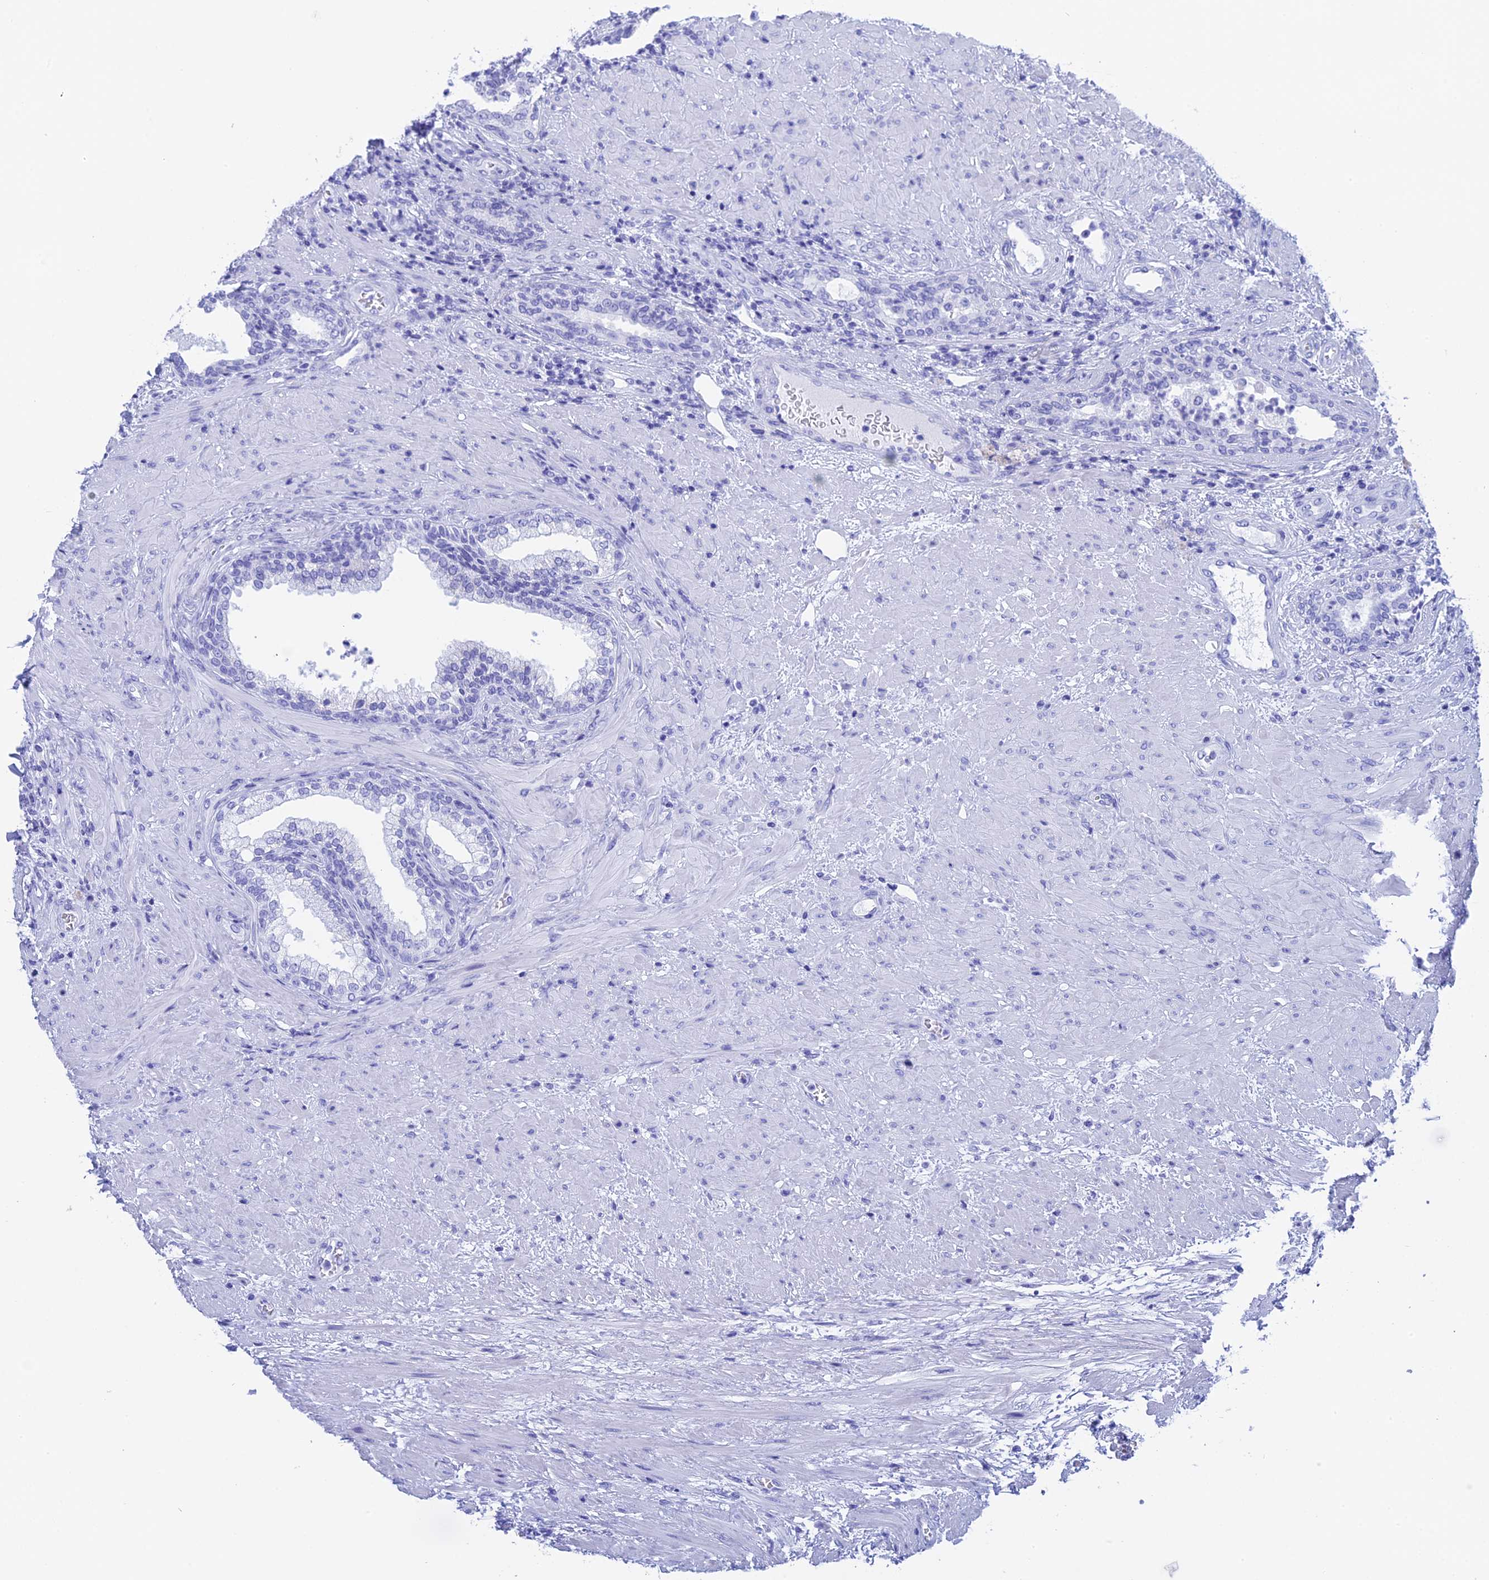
{"staining": {"intensity": "negative", "quantity": "none", "location": "none"}, "tissue": "prostate", "cell_type": "Glandular cells", "image_type": "normal", "snomed": [{"axis": "morphology", "description": "Normal tissue, NOS"}, {"axis": "topography", "description": "Prostate"}], "caption": "Immunohistochemical staining of normal human prostate exhibits no significant expression in glandular cells. The staining is performed using DAB brown chromogen with nuclei counter-stained in using hematoxylin.", "gene": "TEX101", "patient": {"sex": "male", "age": 76}}